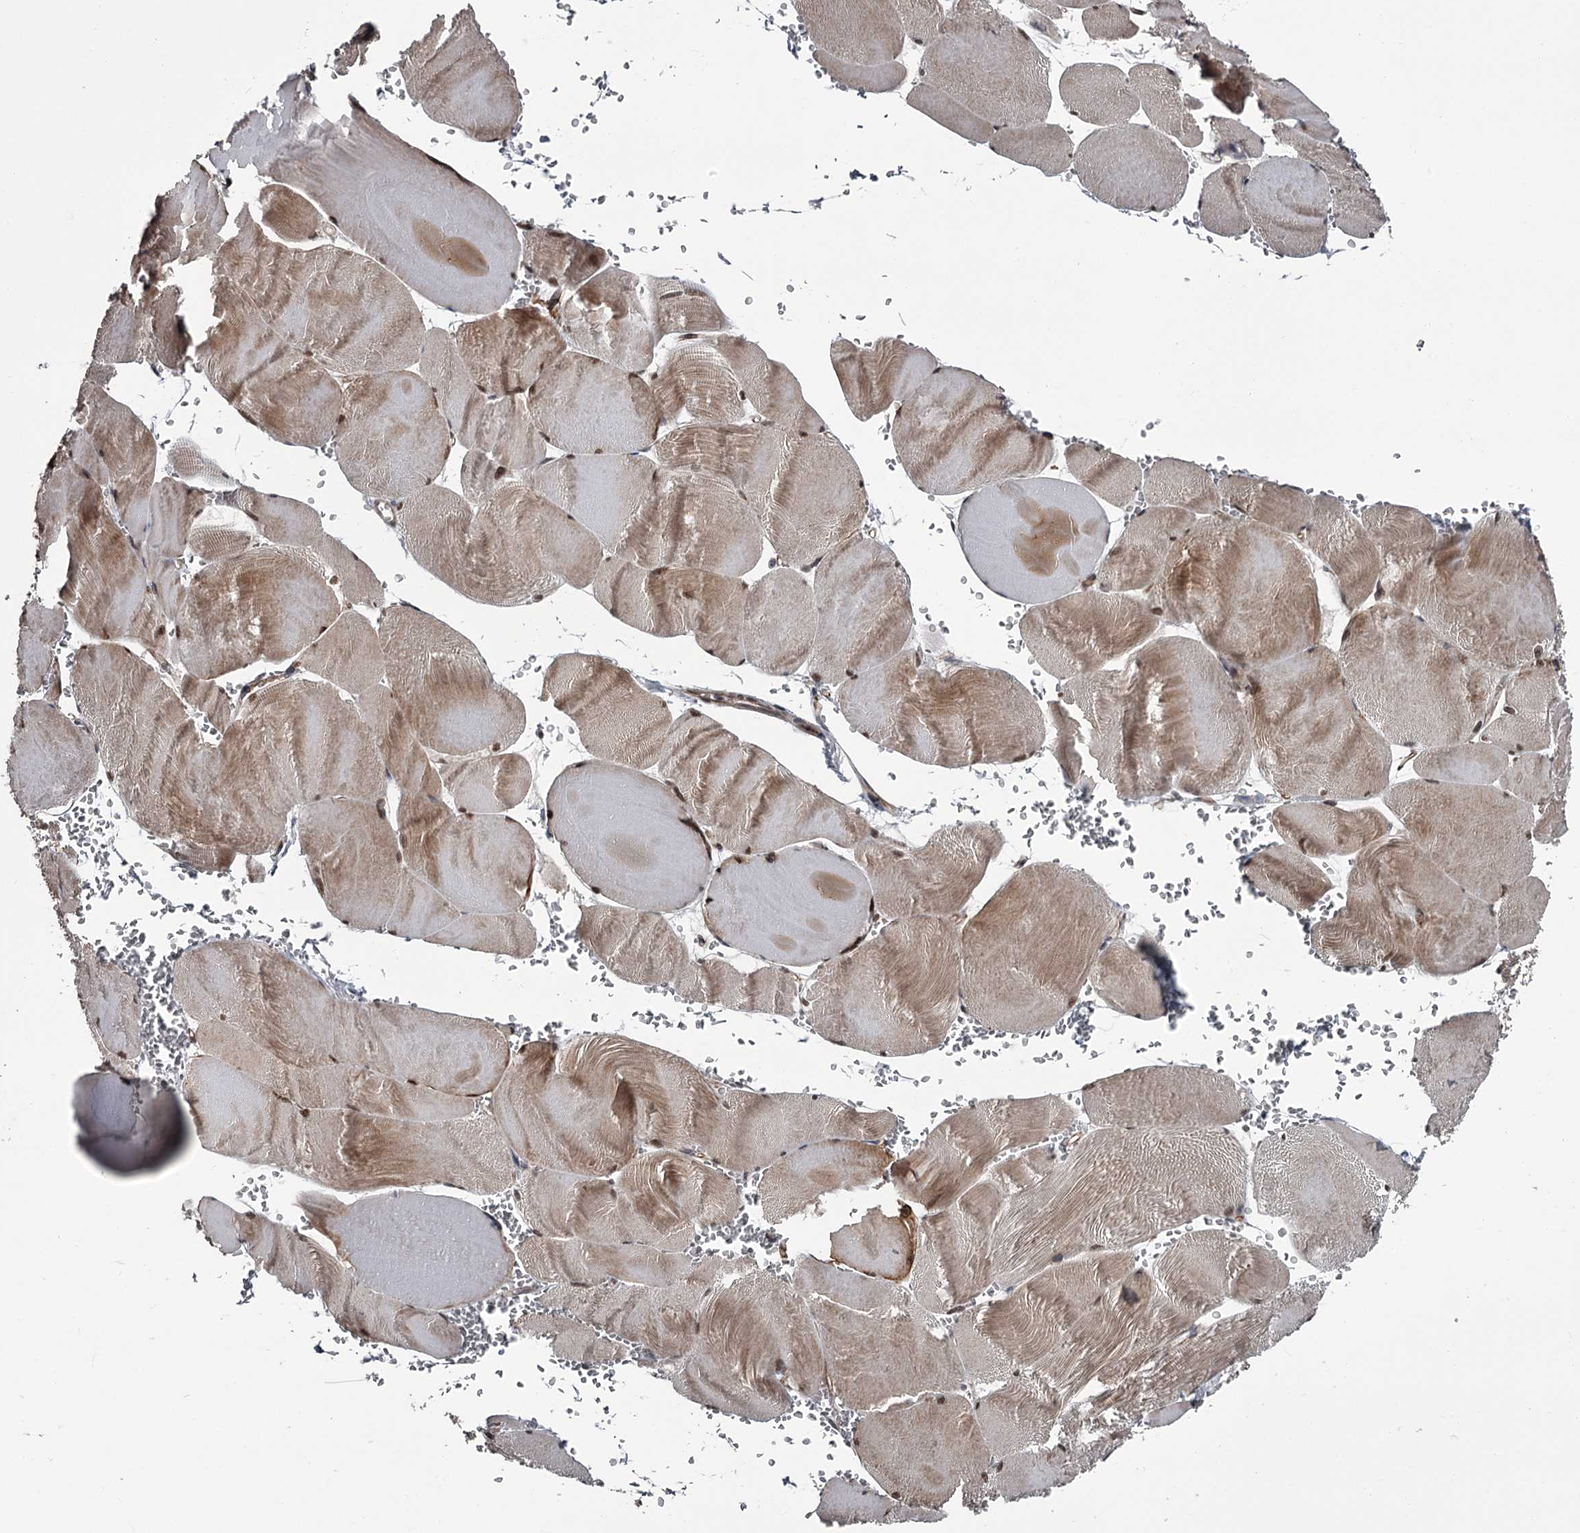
{"staining": {"intensity": "moderate", "quantity": ">75%", "location": "cytoplasmic/membranous,nuclear"}, "tissue": "skeletal muscle", "cell_type": "Myocytes", "image_type": "normal", "snomed": [{"axis": "morphology", "description": "Normal tissue, NOS"}, {"axis": "morphology", "description": "Basal cell carcinoma"}, {"axis": "topography", "description": "Skeletal muscle"}], "caption": "High-magnification brightfield microscopy of unremarkable skeletal muscle stained with DAB (3,3'-diaminobenzidine) (brown) and counterstained with hematoxylin (blue). myocytes exhibit moderate cytoplasmic/membranous,nuclear staining is identified in approximately>75% of cells.", "gene": "PRPF40B", "patient": {"sex": "female", "age": 64}}